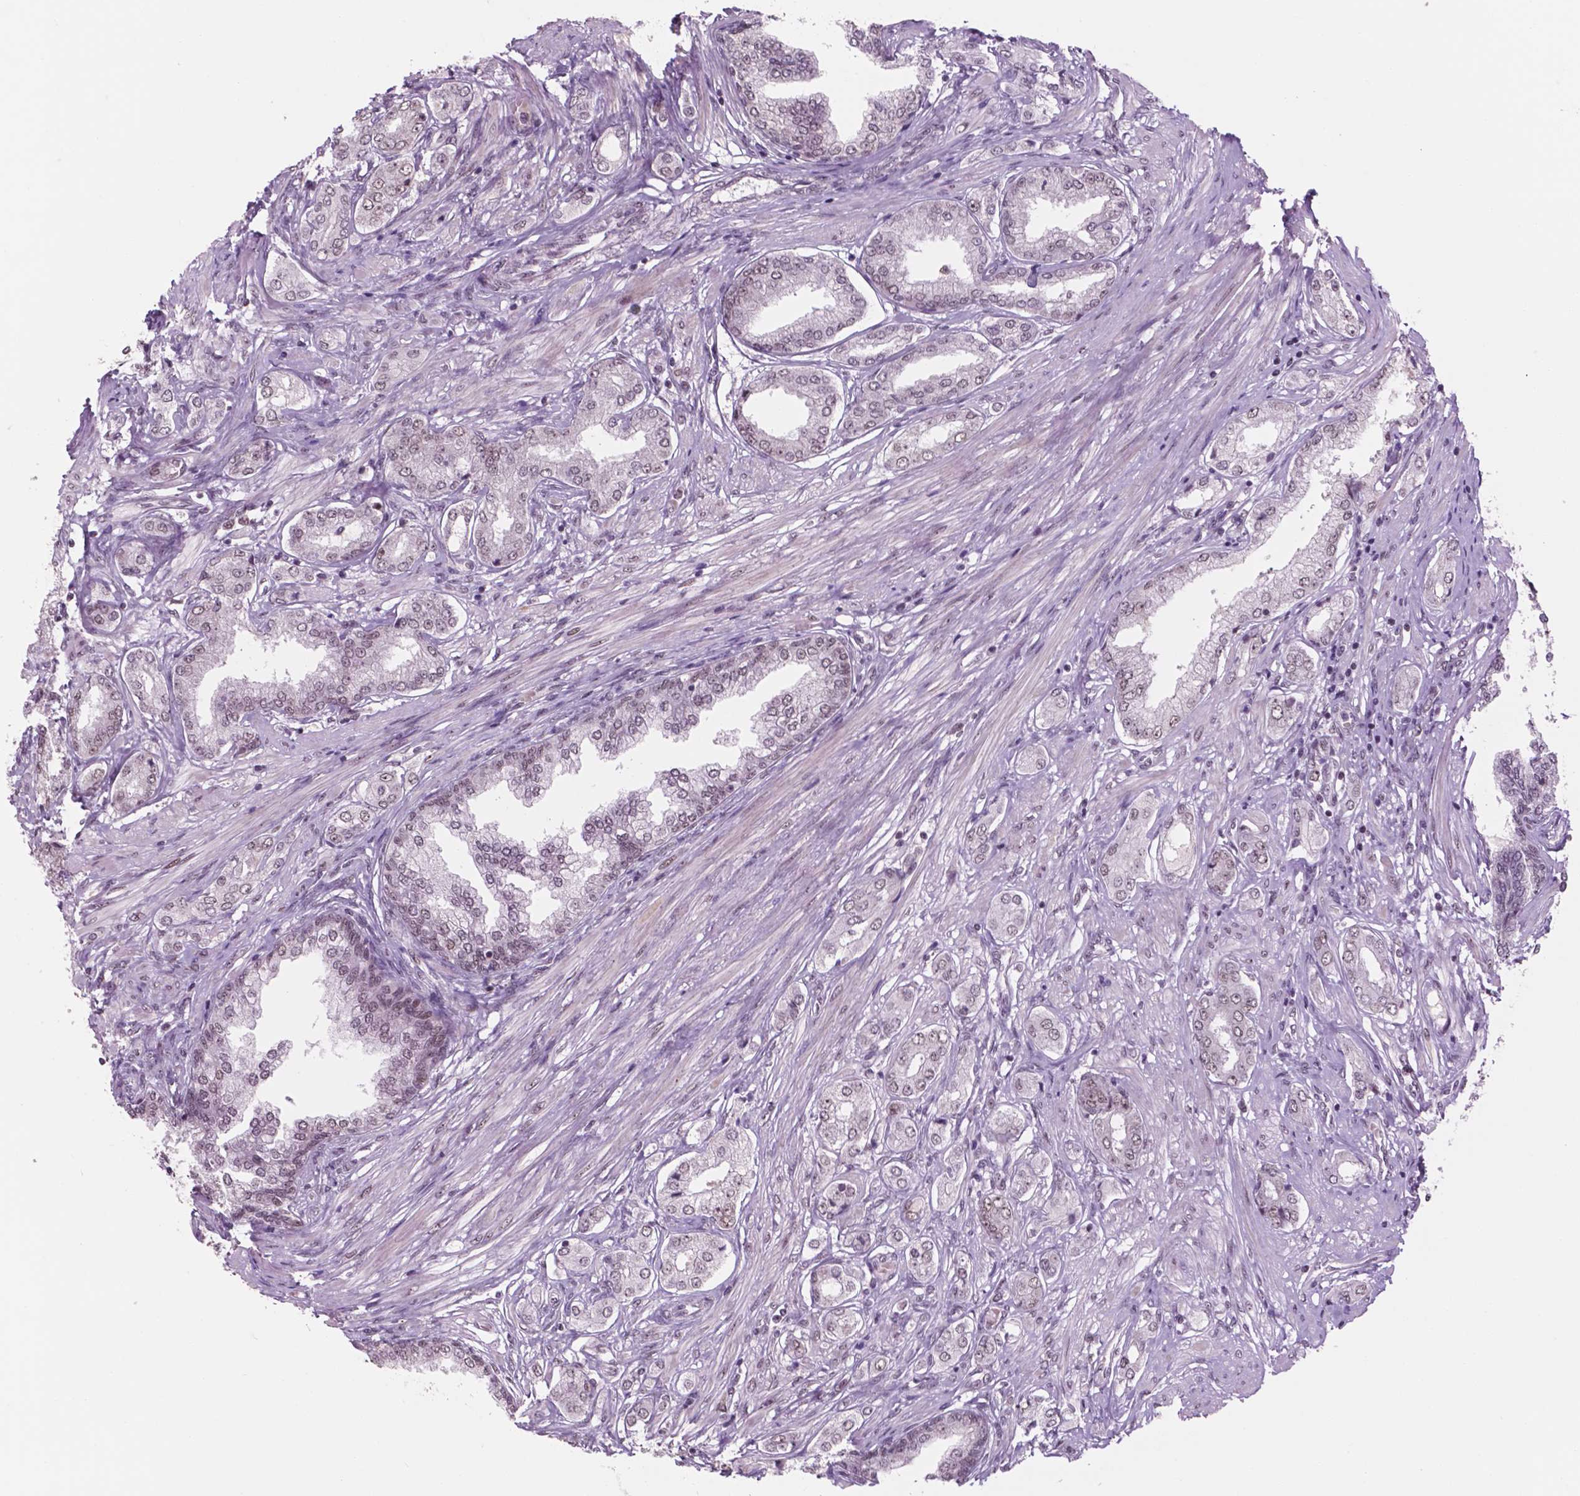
{"staining": {"intensity": "strong", "quantity": "25%-75%", "location": "nuclear"}, "tissue": "prostate cancer", "cell_type": "Tumor cells", "image_type": "cancer", "snomed": [{"axis": "morphology", "description": "Adenocarcinoma, NOS"}, {"axis": "topography", "description": "Prostate"}], "caption": "Immunohistochemical staining of prostate adenocarcinoma displays strong nuclear protein expression in approximately 25%-75% of tumor cells.", "gene": "POLR2E", "patient": {"sex": "male", "age": 63}}